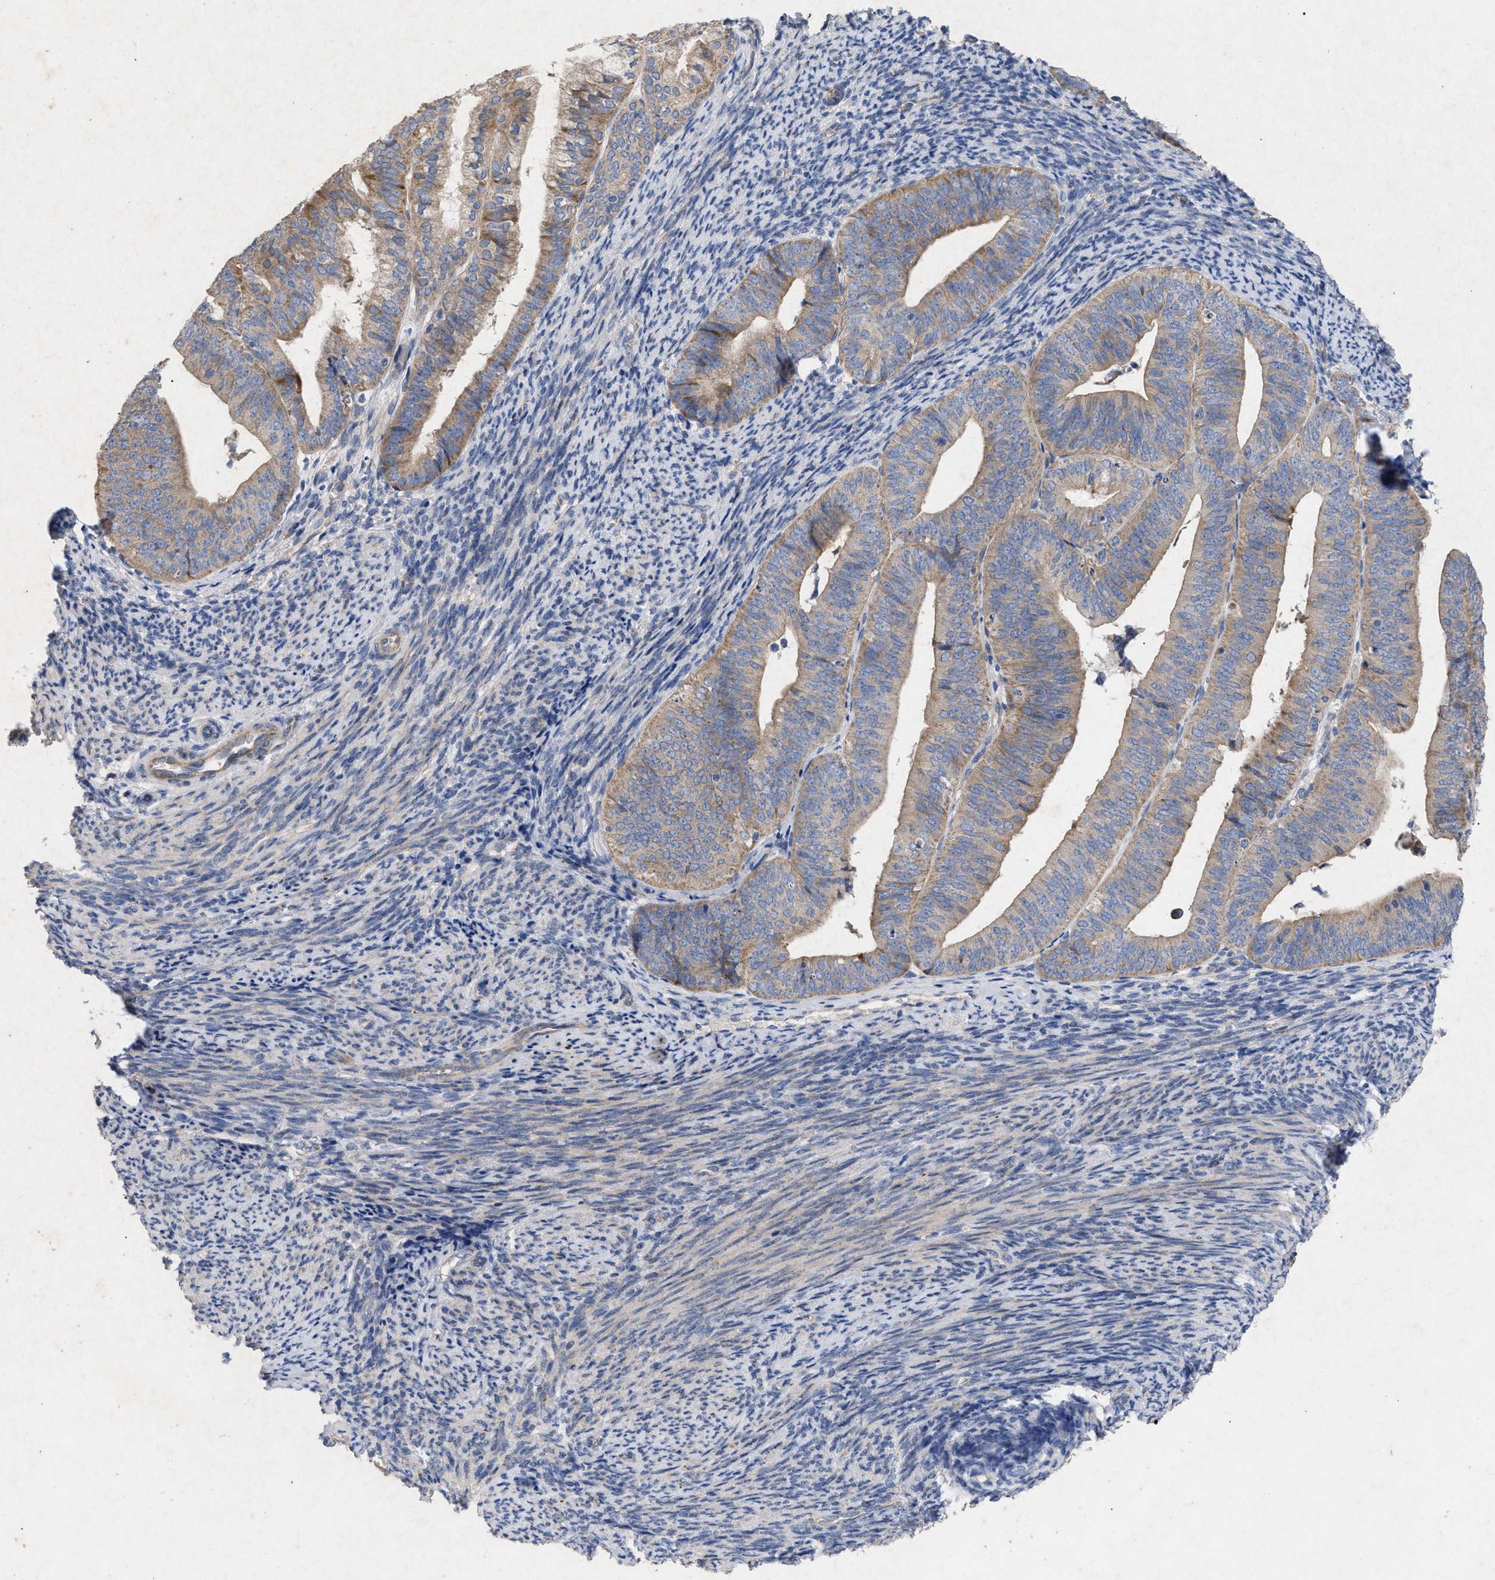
{"staining": {"intensity": "moderate", "quantity": ">75%", "location": "cytoplasmic/membranous"}, "tissue": "endometrial cancer", "cell_type": "Tumor cells", "image_type": "cancer", "snomed": [{"axis": "morphology", "description": "Adenocarcinoma, NOS"}, {"axis": "topography", "description": "Endometrium"}], "caption": "Immunohistochemistry staining of endometrial cancer (adenocarcinoma), which shows medium levels of moderate cytoplasmic/membranous expression in about >75% of tumor cells indicating moderate cytoplasmic/membranous protein staining. The staining was performed using DAB (3,3'-diaminobenzidine) (brown) for protein detection and nuclei were counterstained in hematoxylin (blue).", "gene": "VIP", "patient": {"sex": "female", "age": 63}}